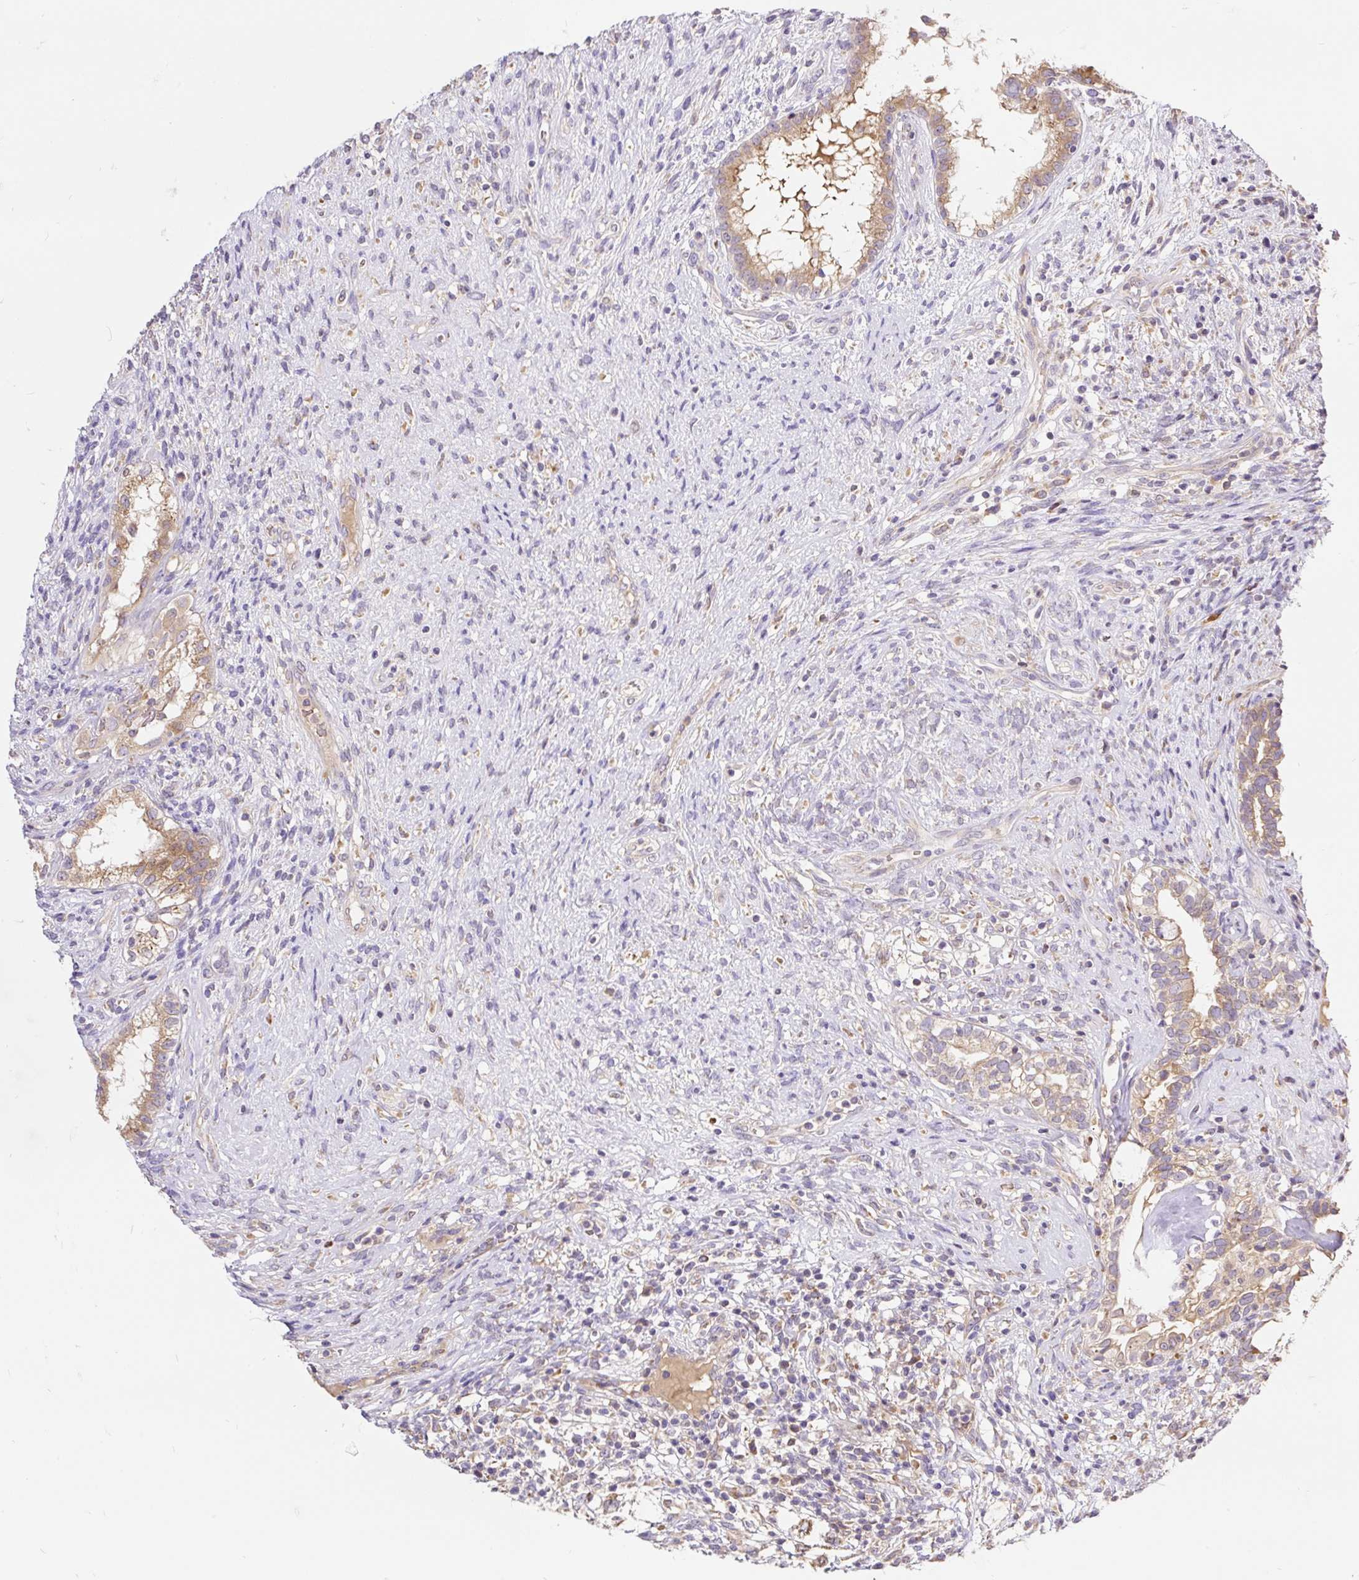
{"staining": {"intensity": "weak", "quantity": ">75%", "location": "cytoplasmic/membranous"}, "tissue": "testis cancer", "cell_type": "Tumor cells", "image_type": "cancer", "snomed": [{"axis": "morphology", "description": "Seminoma, NOS"}, {"axis": "morphology", "description": "Carcinoma, Embryonal, NOS"}, {"axis": "topography", "description": "Testis"}], "caption": "Human testis cancer stained with a brown dye demonstrates weak cytoplasmic/membranous positive expression in approximately >75% of tumor cells.", "gene": "SEC63", "patient": {"sex": "male", "age": 41}}